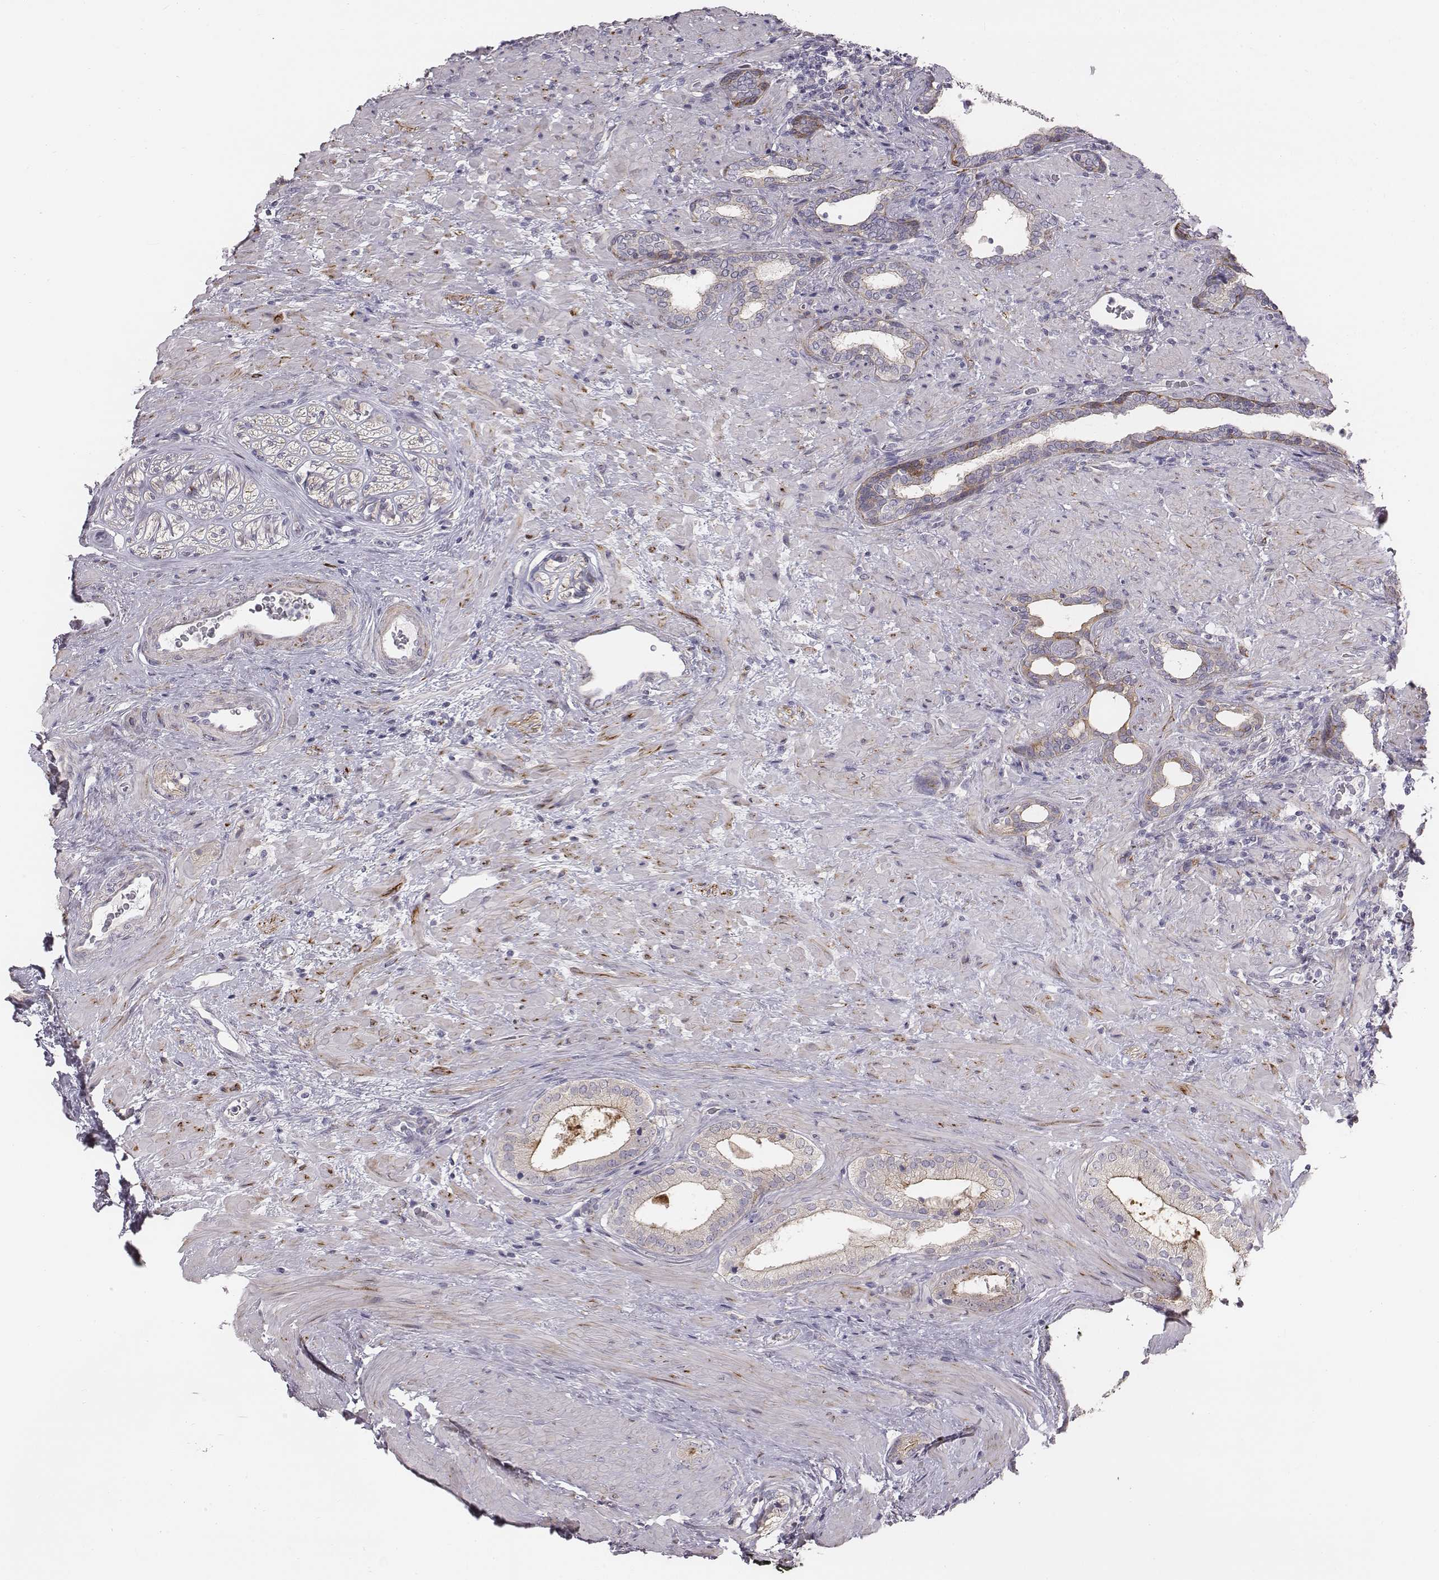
{"staining": {"intensity": "negative", "quantity": "none", "location": "none"}, "tissue": "prostate cancer", "cell_type": "Tumor cells", "image_type": "cancer", "snomed": [{"axis": "morphology", "description": "Adenocarcinoma, Low grade"}, {"axis": "topography", "description": "Prostate and seminal vesicle, NOS"}], "caption": "Immunohistochemical staining of human prostate cancer shows no significant staining in tumor cells.", "gene": "PRKCZ", "patient": {"sex": "male", "age": 61}}